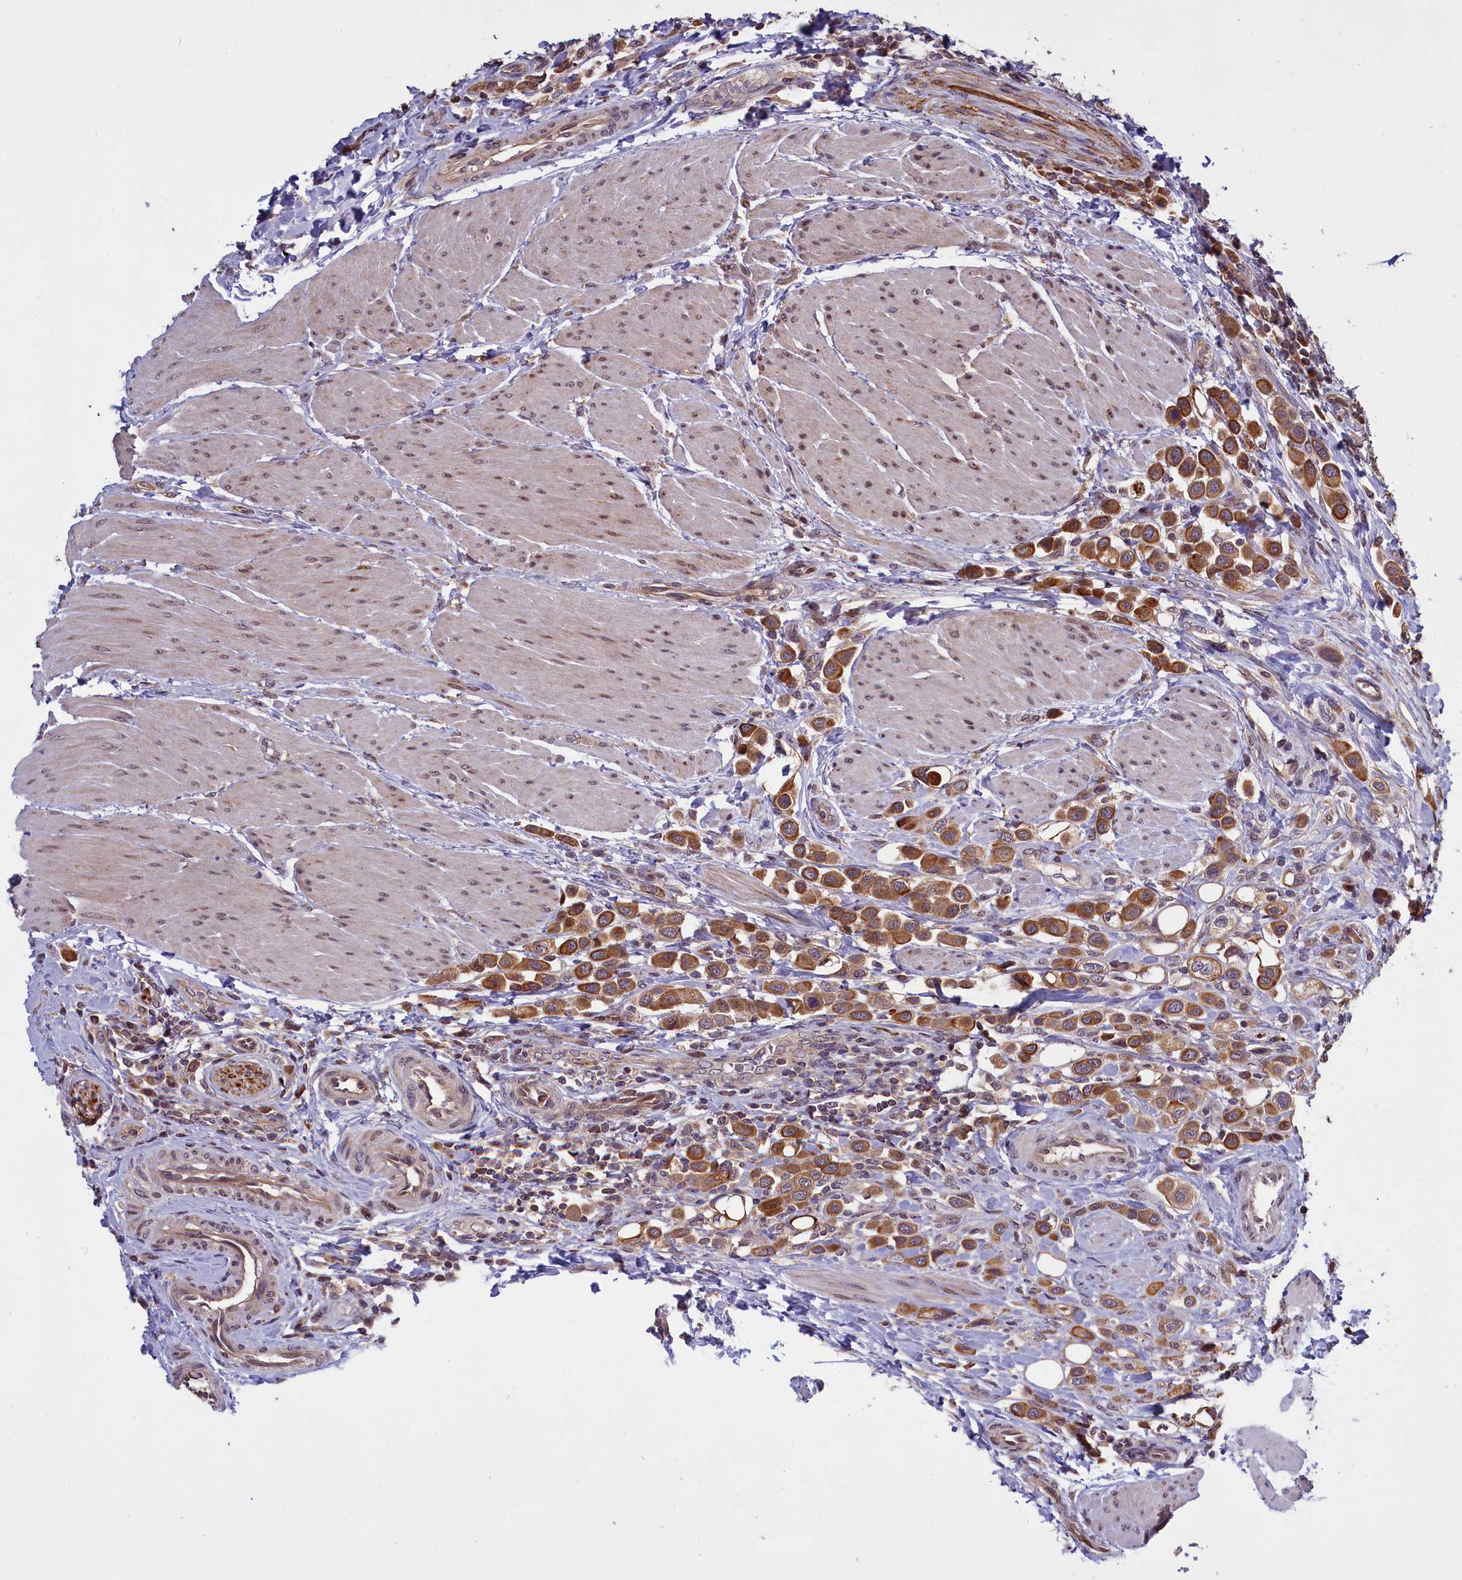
{"staining": {"intensity": "strong", "quantity": ">75%", "location": "cytoplasmic/membranous"}, "tissue": "urothelial cancer", "cell_type": "Tumor cells", "image_type": "cancer", "snomed": [{"axis": "morphology", "description": "Urothelial carcinoma, High grade"}, {"axis": "topography", "description": "Urinary bladder"}], "caption": "This is a histology image of immunohistochemistry staining of urothelial cancer, which shows strong expression in the cytoplasmic/membranous of tumor cells.", "gene": "DENND1B", "patient": {"sex": "male", "age": 50}}